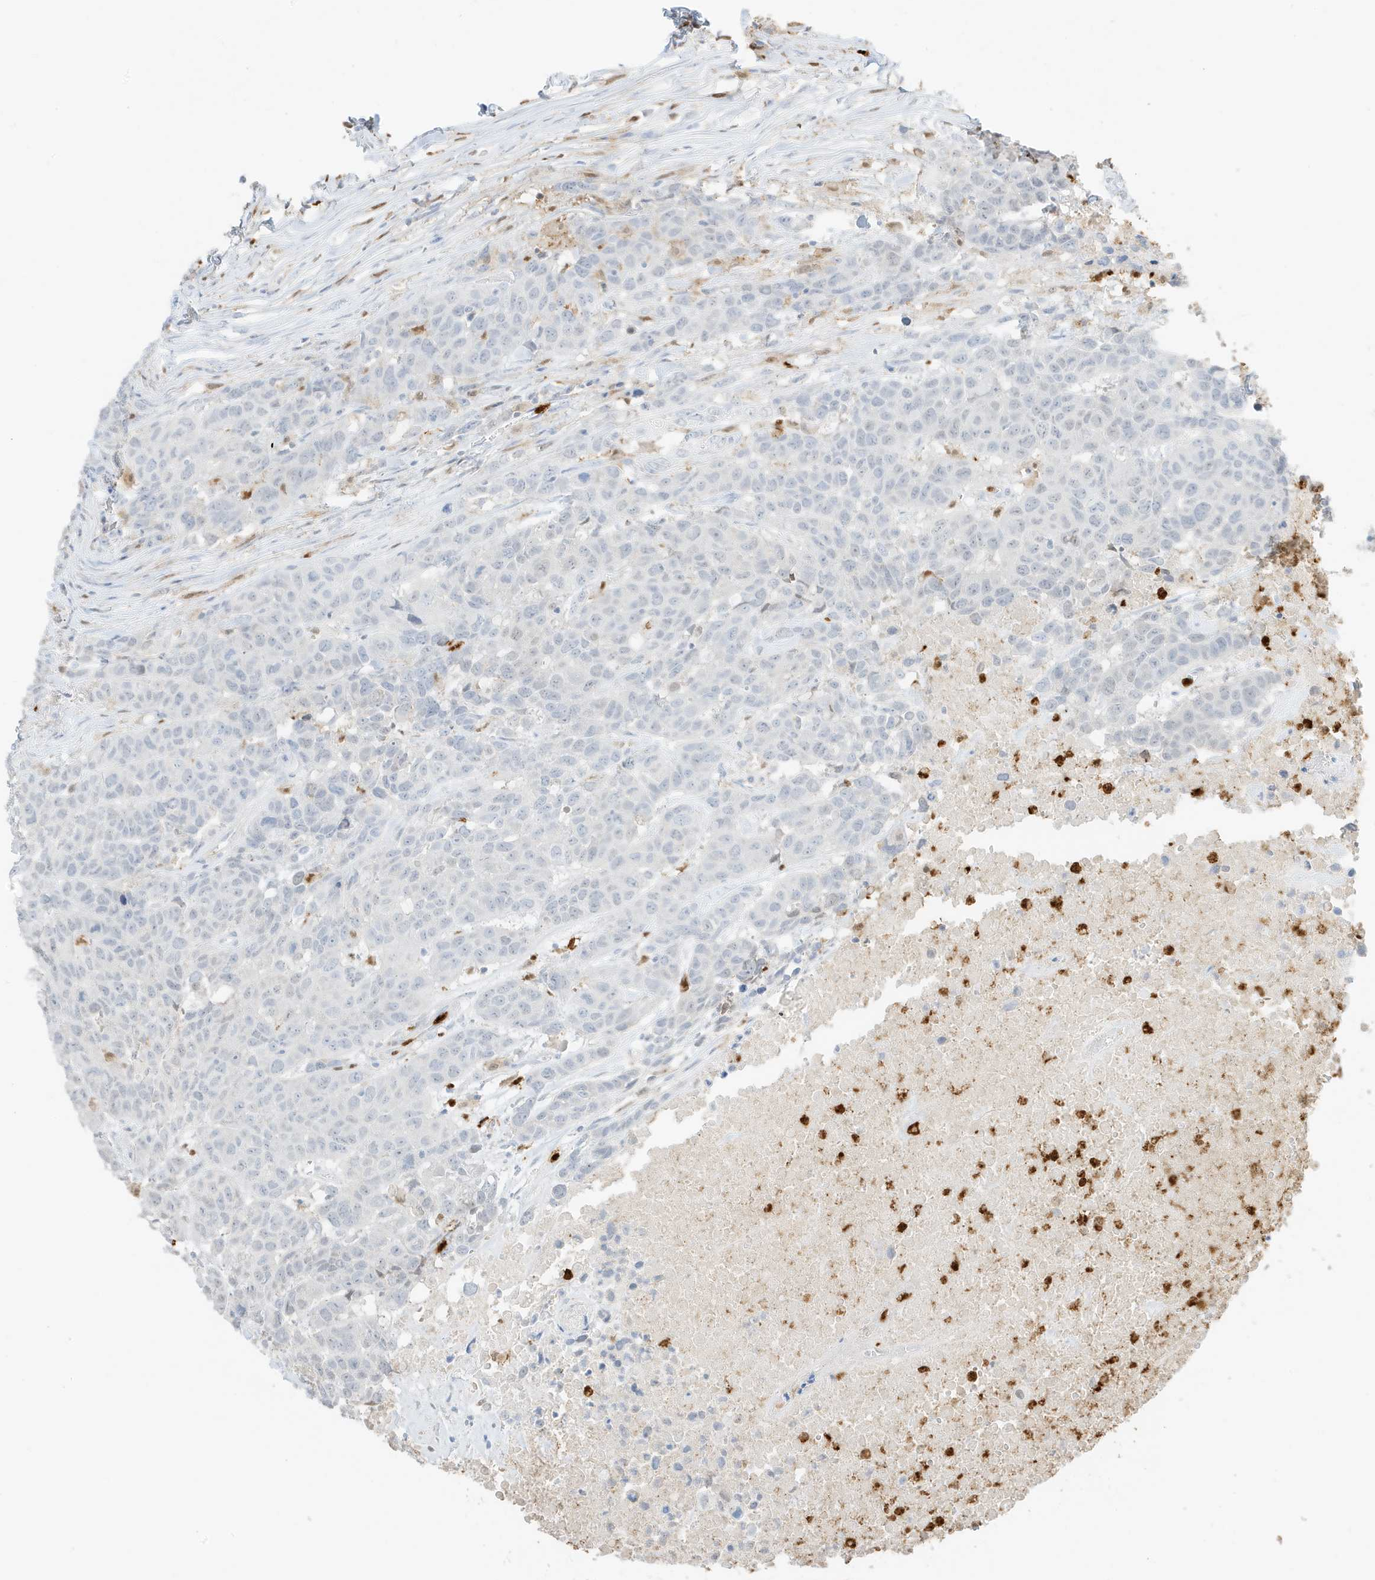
{"staining": {"intensity": "negative", "quantity": "none", "location": "none"}, "tissue": "head and neck cancer", "cell_type": "Tumor cells", "image_type": "cancer", "snomed": [{"axis": "morphology", "description": "Squamous cell carcinoma, NOS"}, {"axis": "topography", "description": "Head-Neck"}], "caption": "This micrograph is of squamous cell carcinoma (head and neck) stained with IHC to label a protein in brown with the nuclei are counter-stained blue. There is no positivity in tumor cells.", "gene": "GCA", "patient": {"sex": "male", "age": 66}}